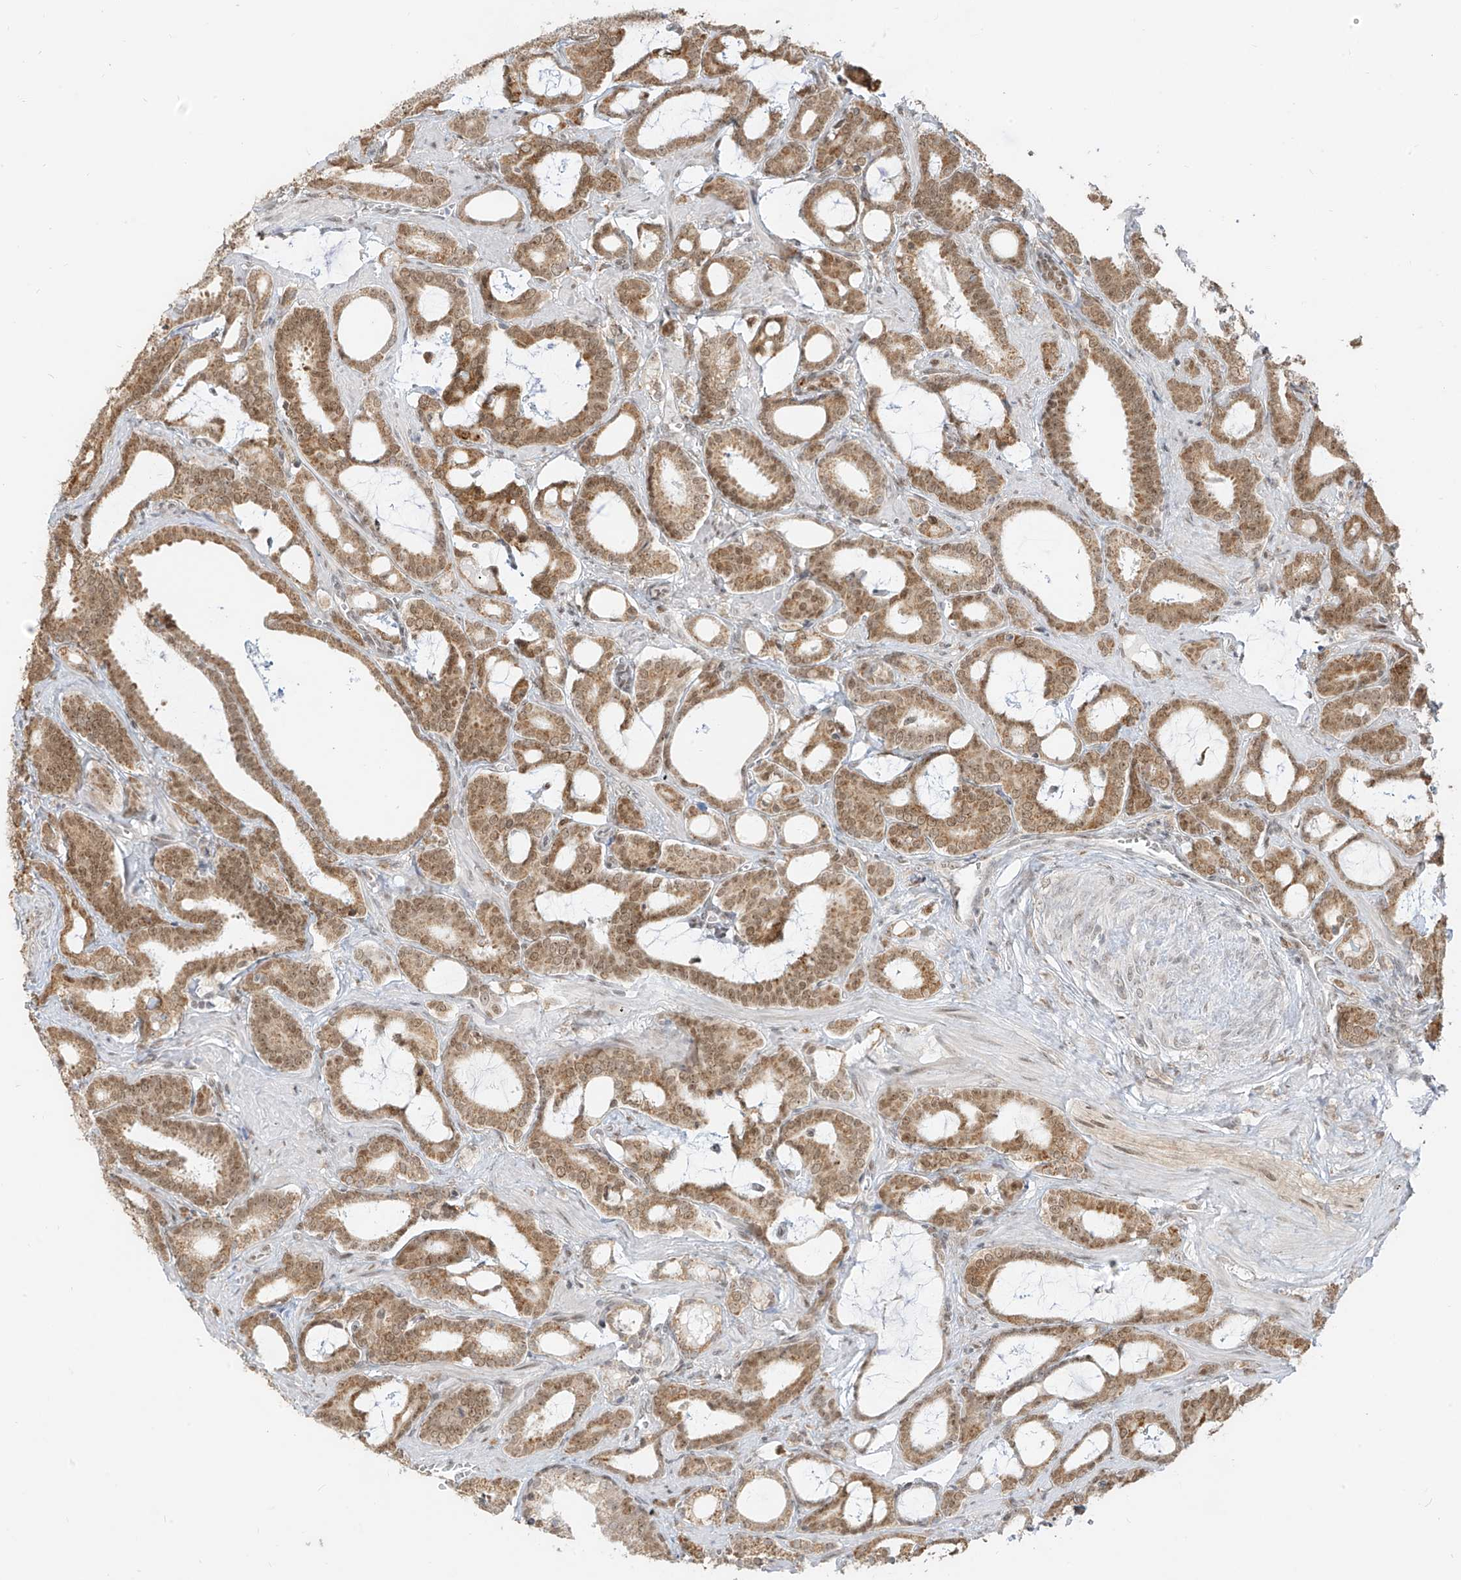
{"staining": {"intensity": "moderate", "quantity": ">75%", "location": "cytoplasmic/membranous,nuclear"}, "tissue": "prostate cancer", "cell_type": "Tumor cells", "image_type": "cancer", "snomed": [{"axis": "morphology", "description": "Adenocarcinoma, High grade"}, {"axis": "topography", "description": "Prostate and seminal vesicle, NOS"}], "caption": "Prostate cancer (high-grade adenocarcinoma) stained with a brown dye reveals moderate cytoplasmic/membranous and nuclear positive positivity in about >75% of tumor cells.", "gene": "ZMYM2", "patient": {"sex": "male", "age": 67}}